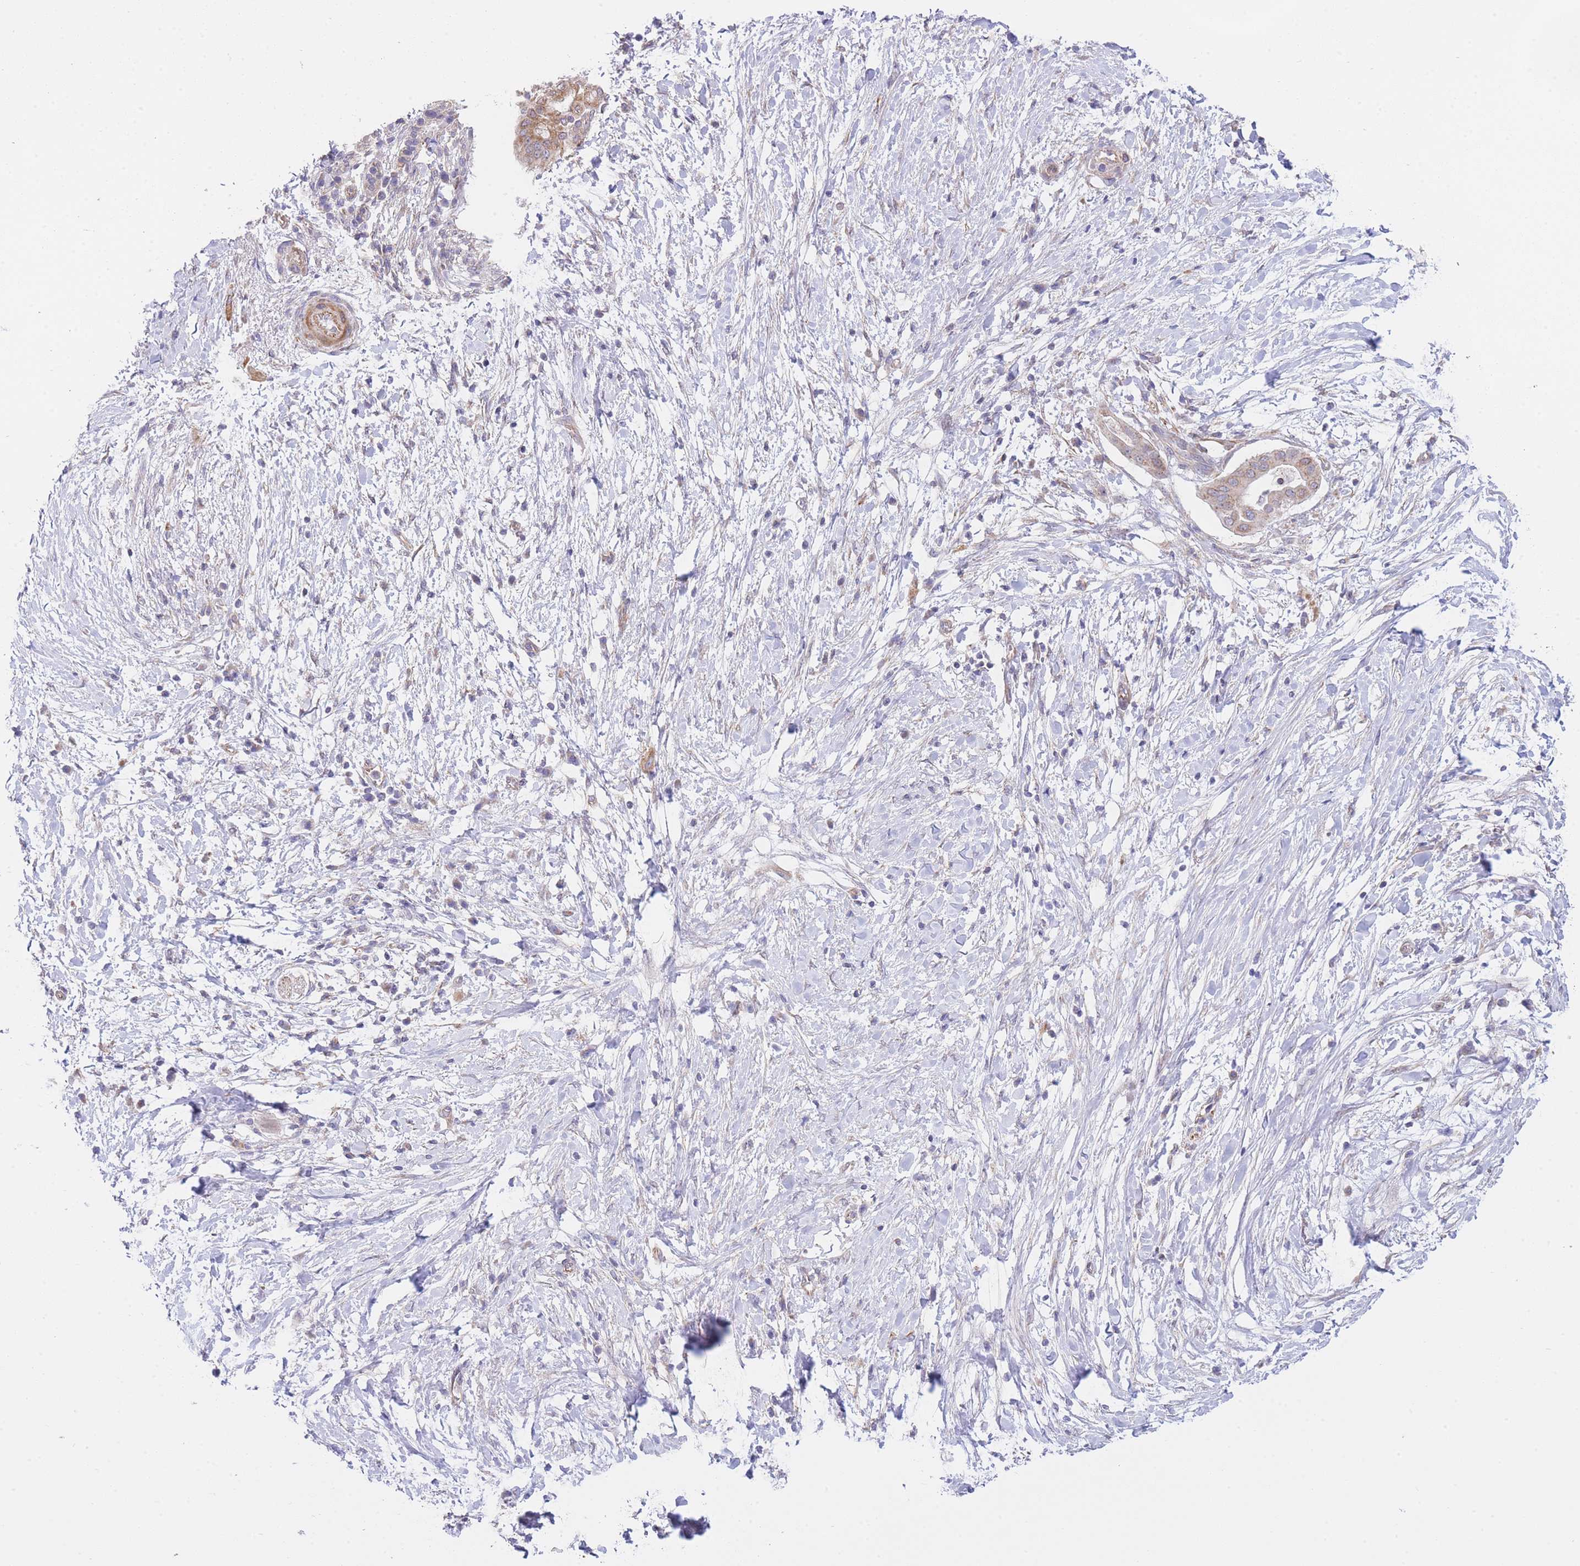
{"staining": {"intensity": "moderate", "quantity": "25%-75%", "location": "cytoplasmic/membranous"}, "tissue": "pancreatic cancer", "cell_type": "Tumor cells", "image_type": "cancer", "snomed": [{"axis": "morphology", "description": "Adenocarcinoma, NOS"}, {"axis": "topography", "description": "Pancreas"}], "caption": "Protein analysis of pancreatic cancer tissue shows moderate cytoplasmic/membranous staining in about 25%-75% of tumor cells.", "gene": "CTBP1", "patient": {"sex": "male", "age": 68}}